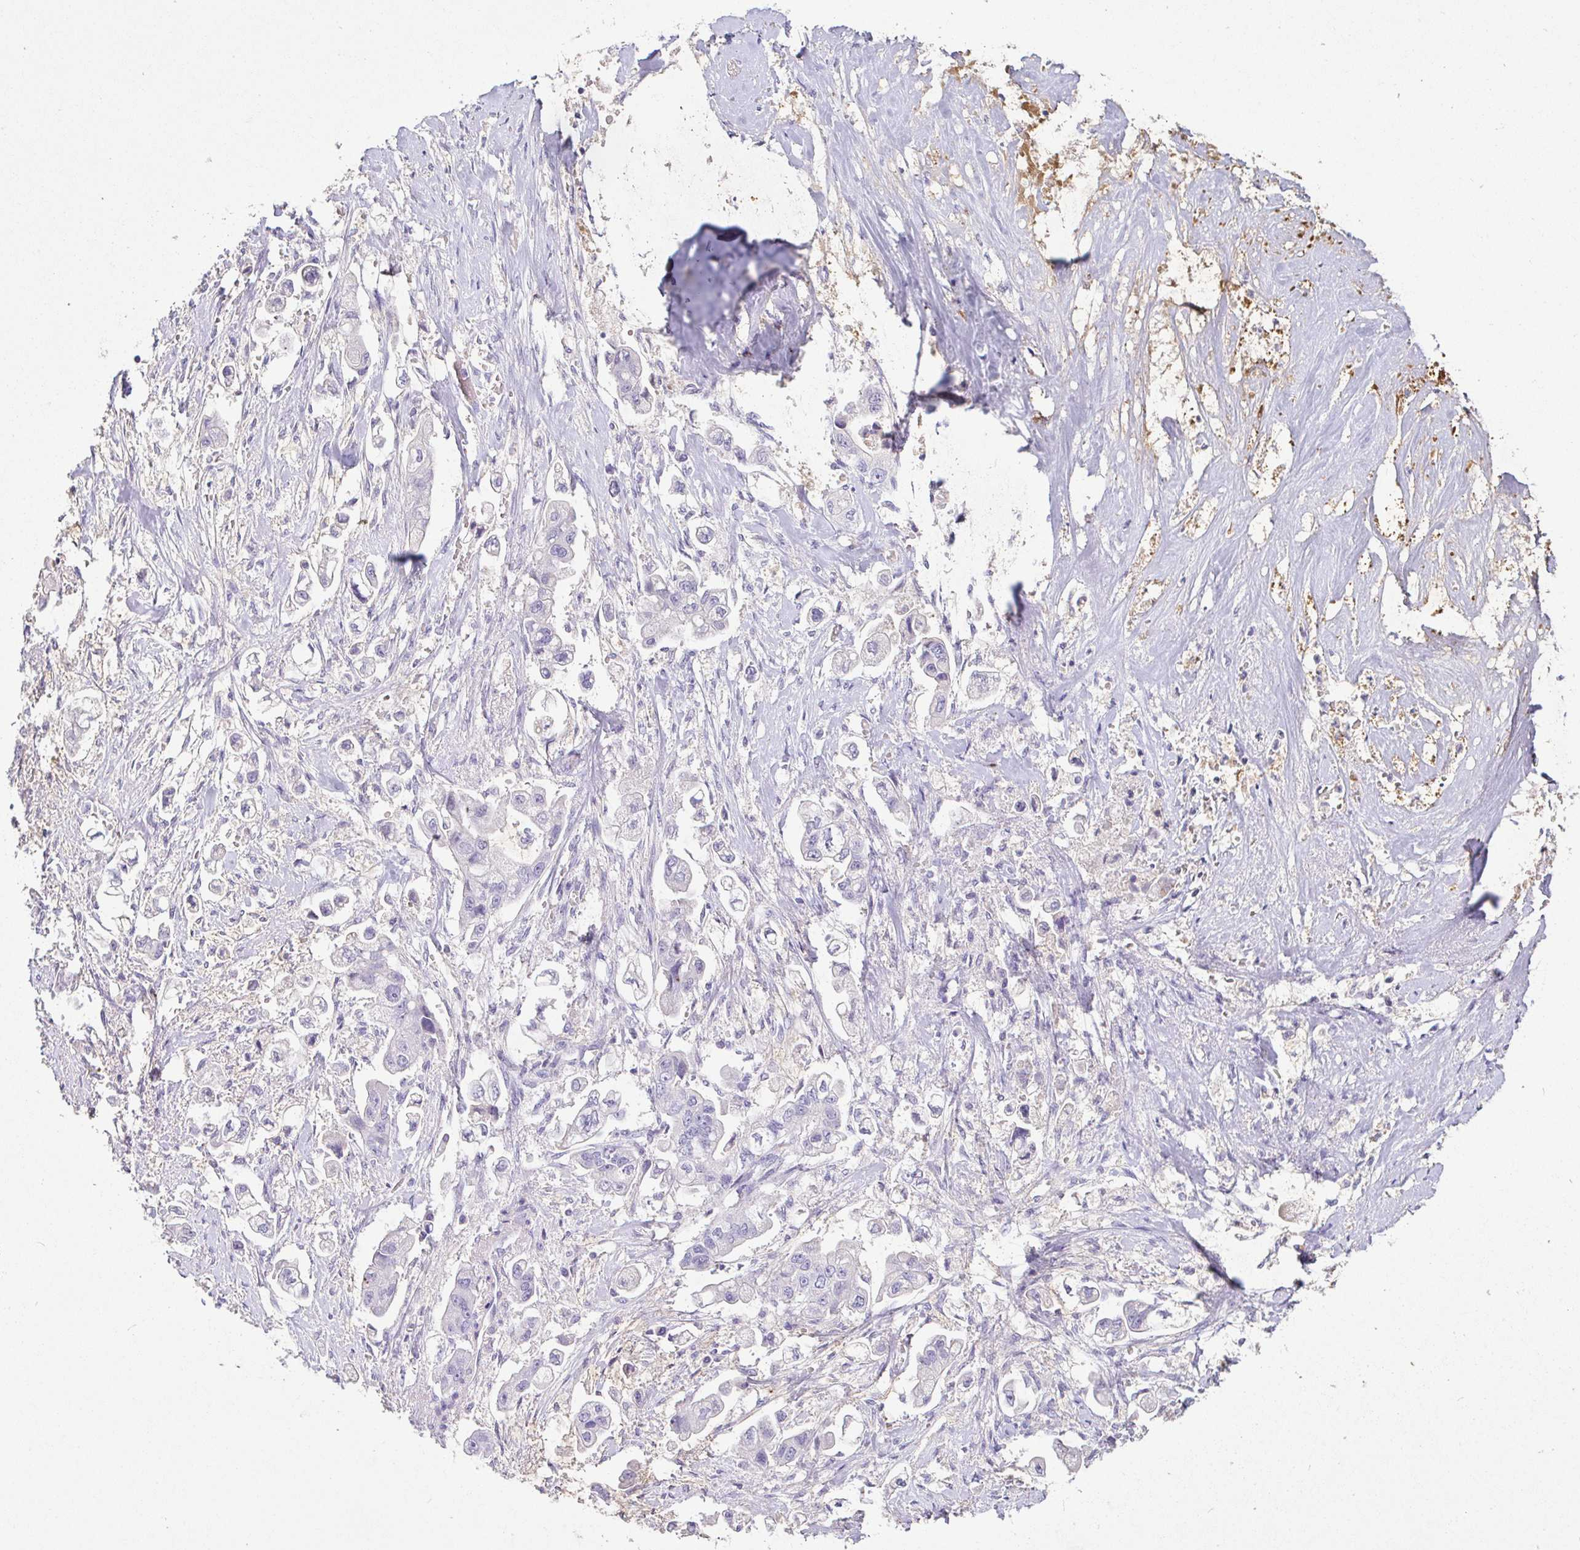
{"staining": {"intensity": "negative", "quantity": "none", "location": "none"}, "tissue": "stomach cancer", "cell_type": "Tumor cells", "image_type": "cancer", "snomed": [{"axis": "morphology", "description": "Adenocarcinoma, NOS"}, {"axis": "topography", "description": "Stomach"}], "caption": "Protein analysis of stomach cancer (adenocarcinoma) reveals no significant expression in tumor cells. (Stains: DAB IHC with hematoxylin counter stain, Microscopy: brightfield microscopy at high magnification).", "gene": "SAA4", "patient": {"sex": "male", "age": 62}}